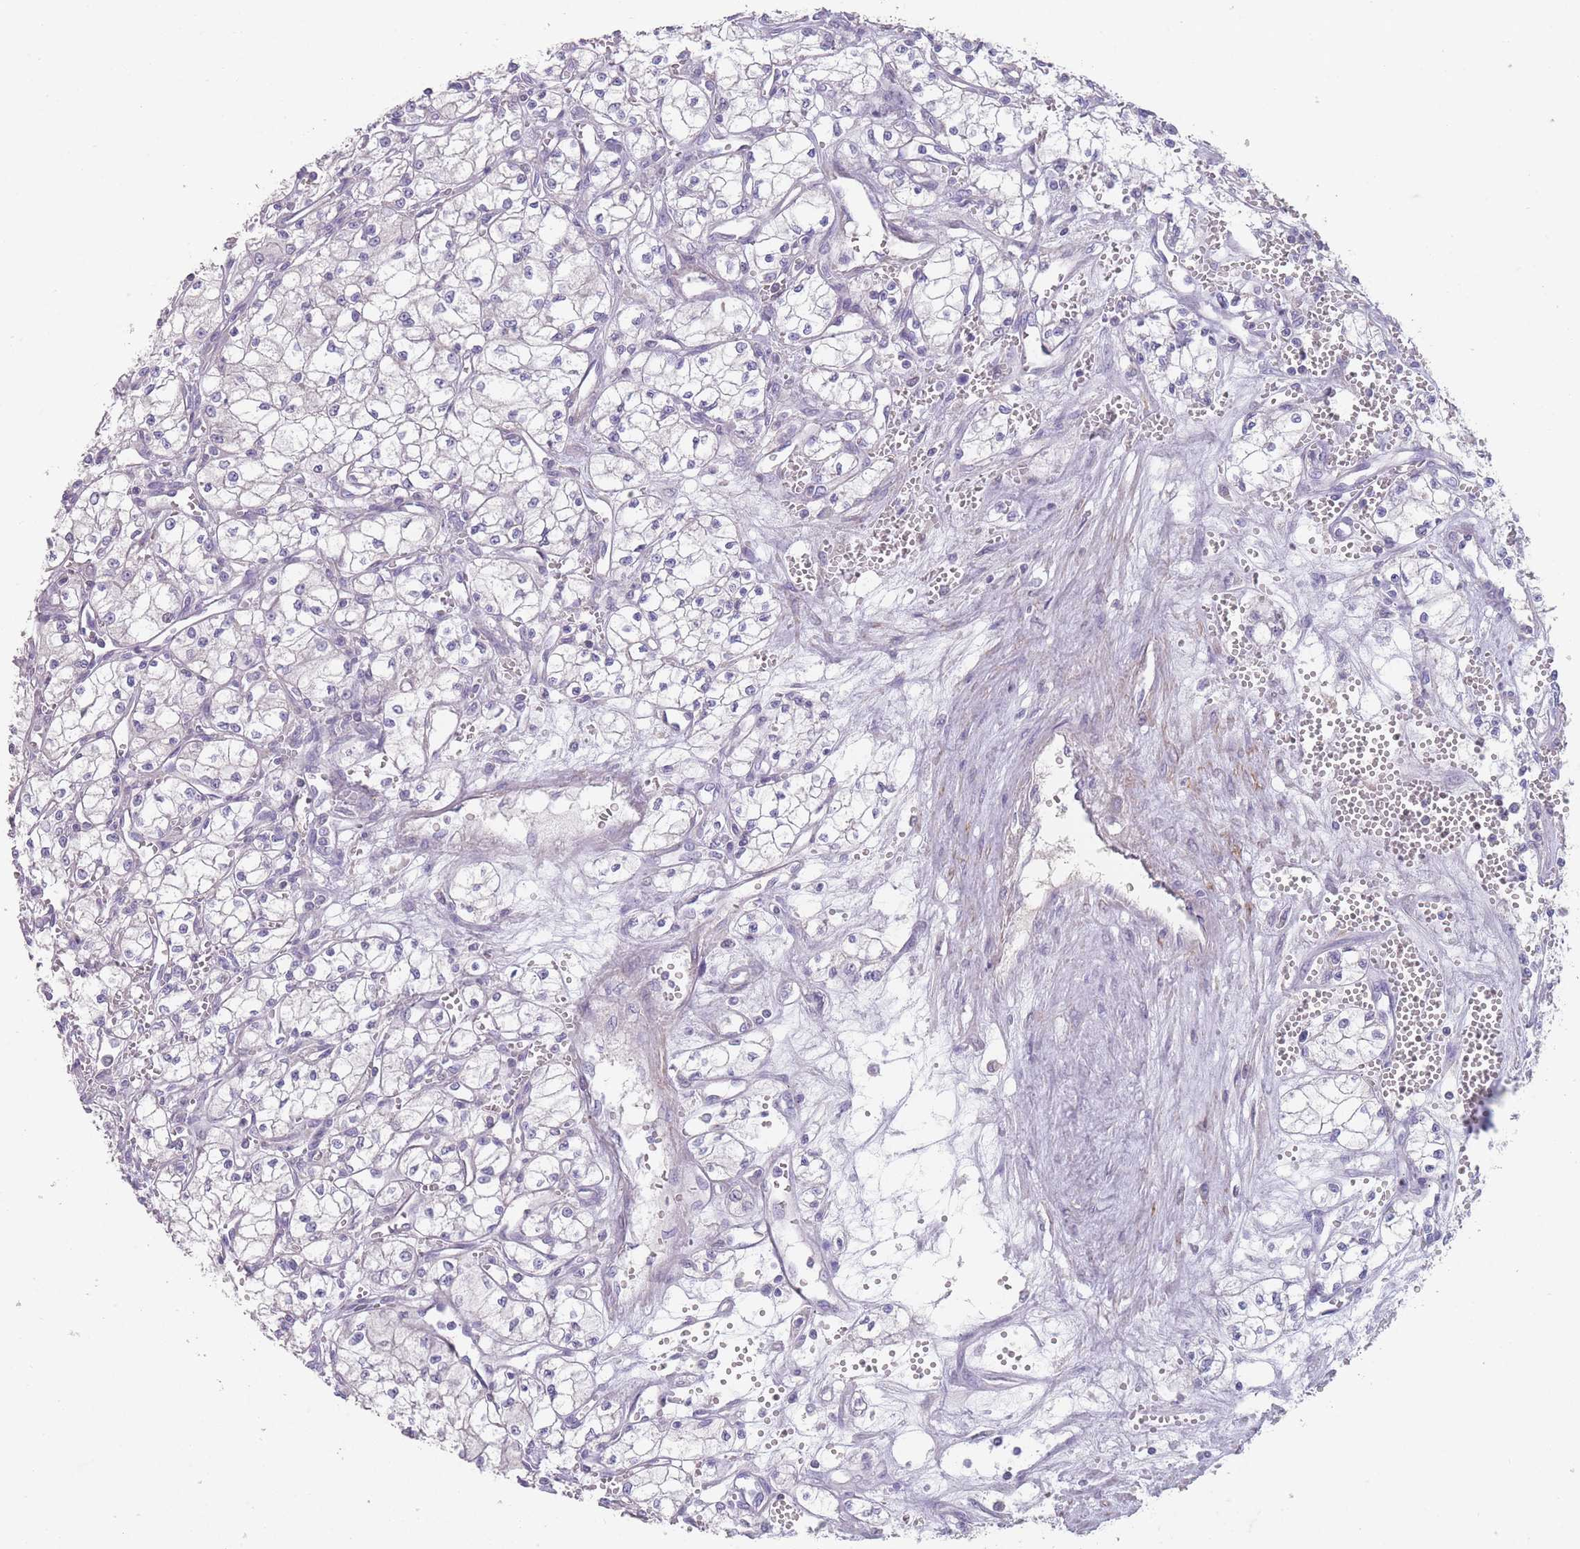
{"staining": {"intensity": "negative", "quantity": "none", "location": "none"}, "tissue": "renal cancer", "cell_type": "Tumor cells", "image_type": "cancer", "snomed": [{"axis": "morphology", "description": "Adenocarcinoma, NOS"}, {"axis": "topography", "description": "Kidney"}], "caption": "Renal cancer was stained to show a protein in brown. There is no significant staining in tumor cells. Nuclei are stained in blue.", "gene": "RHBG", "patient": {"sex": "male", "age": 59}}